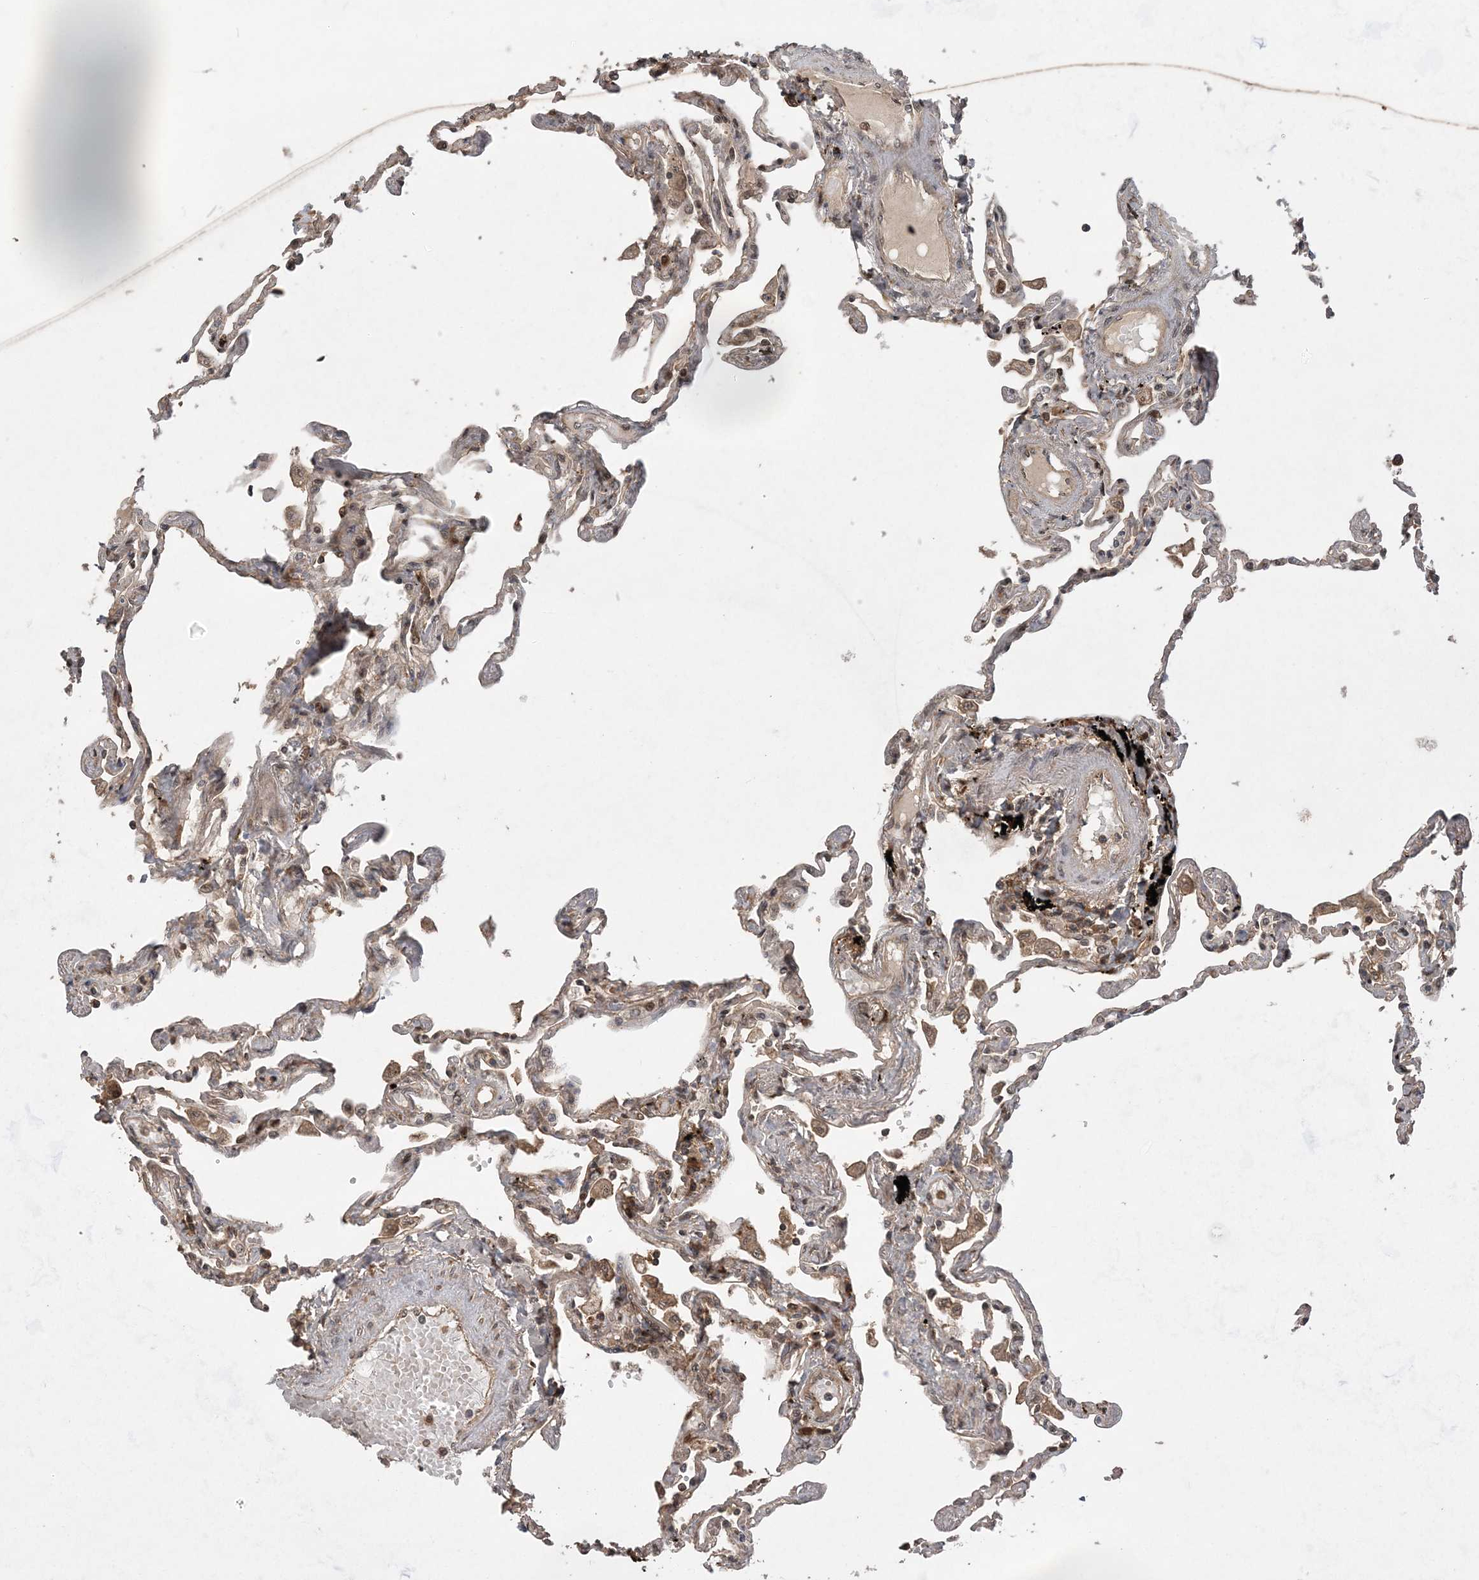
{"staining": {"intensity": "moderate", "quantity": "25%-75%", "location": "cytoplasmic/membranous"}, "tissue": "lung", "cell_type": "Alveolar cells", "image_type": "normal", "snomed": [{"axis": "morphology", "description": "Normal tissue, NOS"}, {"axis": "topography", "description": "Lung"}], "caption": "DAB immunohistochemical staining of benign lung shows moderate cytoplasmic/membranous protein expression in approximately 25%-75% of alveolar cells. The staining was performed using DAB, with brown indicating positive protein expression. Nuclei are stained blue with hematoxylin.", "gene": "LACC1", "patient": {"sex": "female", "age": 67}}